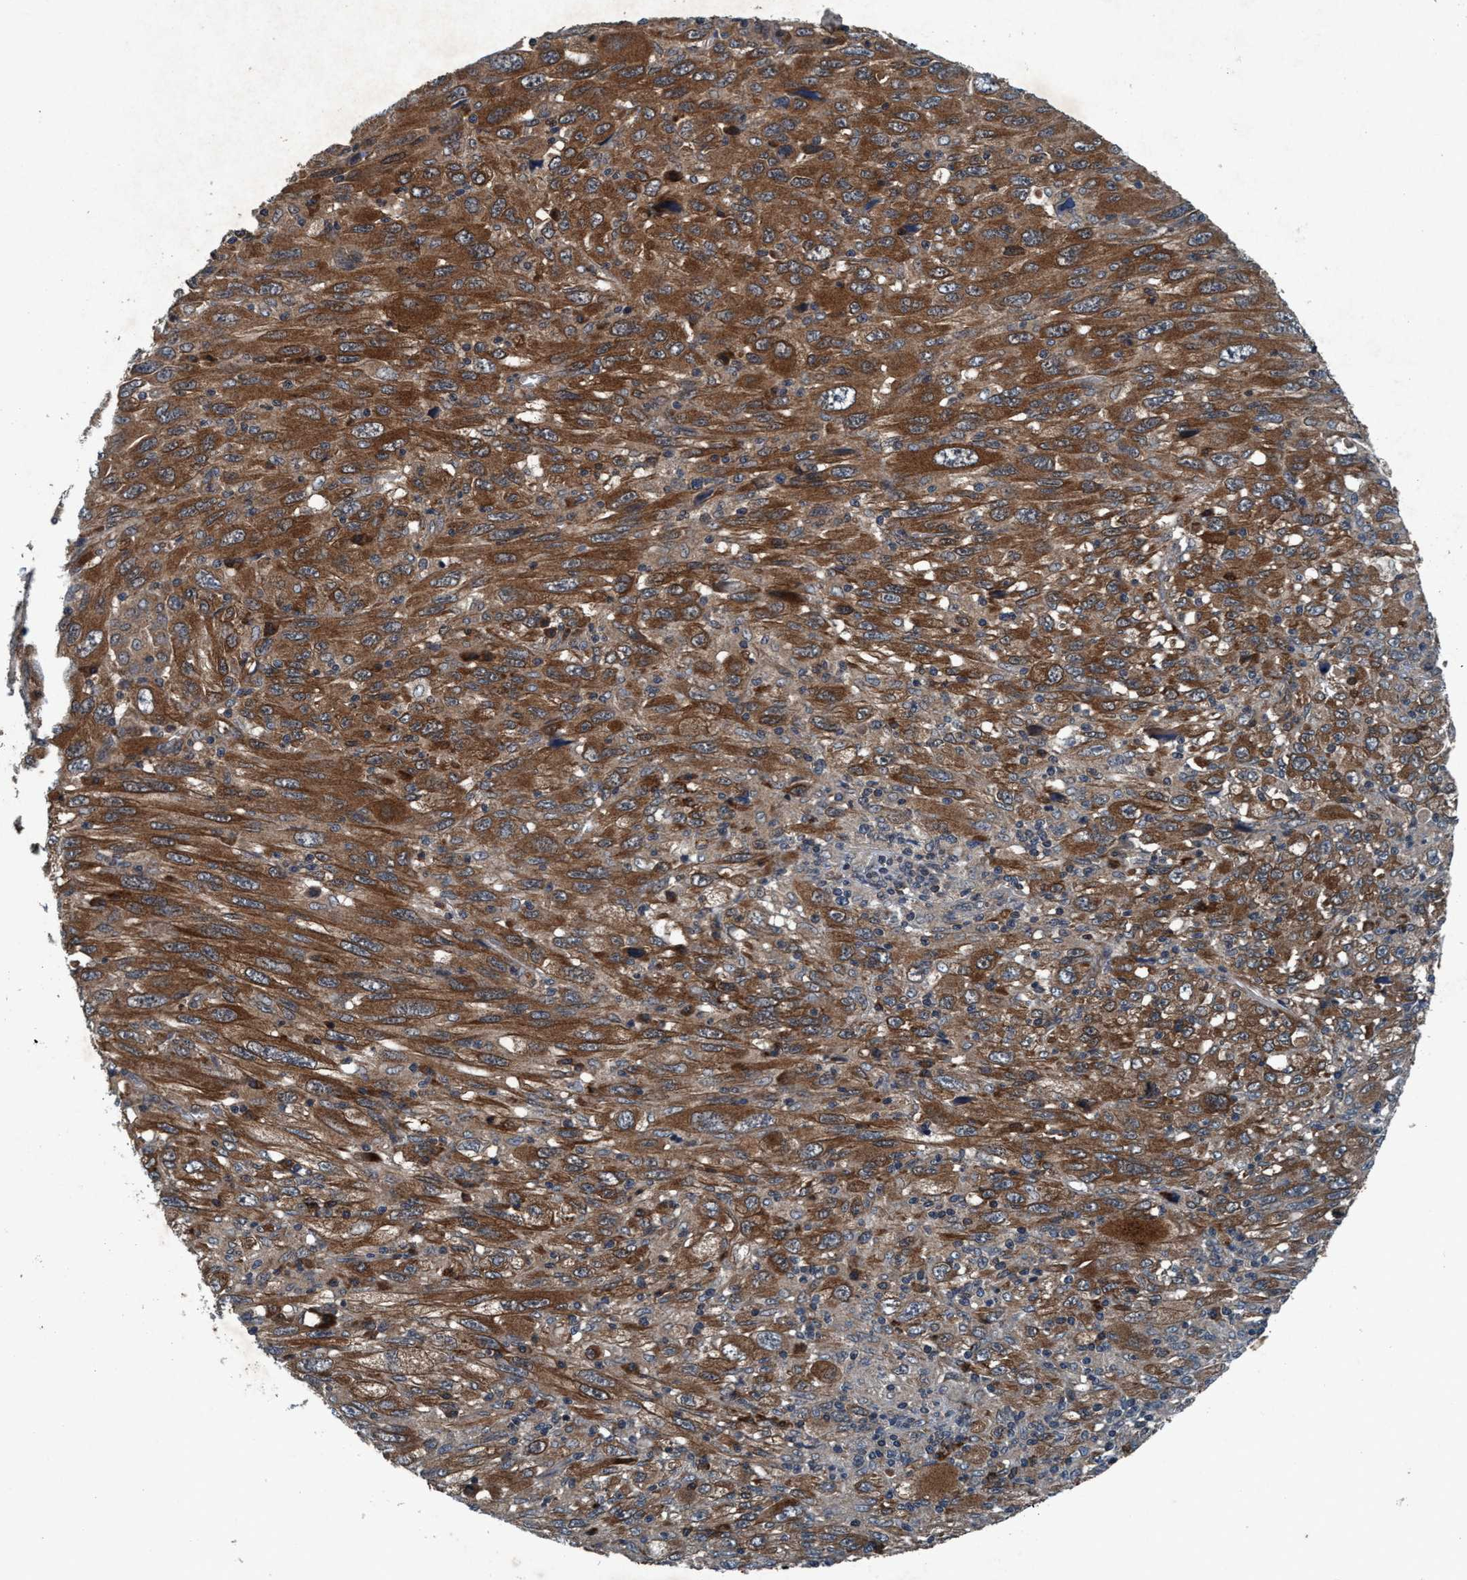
{"staining": {"intensity": "moderate", "quantity": ">75%", "location": "cytoplasmic/membranous"}, "tissue": "melanoma", "cell_type": "Tumor cells", "image_type": "cancer", "snomed": [{"axis": "morphology", "description": "Malignant melanoma, Metastatic site"}, {"axis": "topography", "description": "Skin"}], "caption": "Protein positivity by IHC shows moderate cytoplasmic/membranous expression in about >75% of tumor cells in melanoma.", "gene": "AKT1S1", "patient": {"sex": "female", "age": 56}}